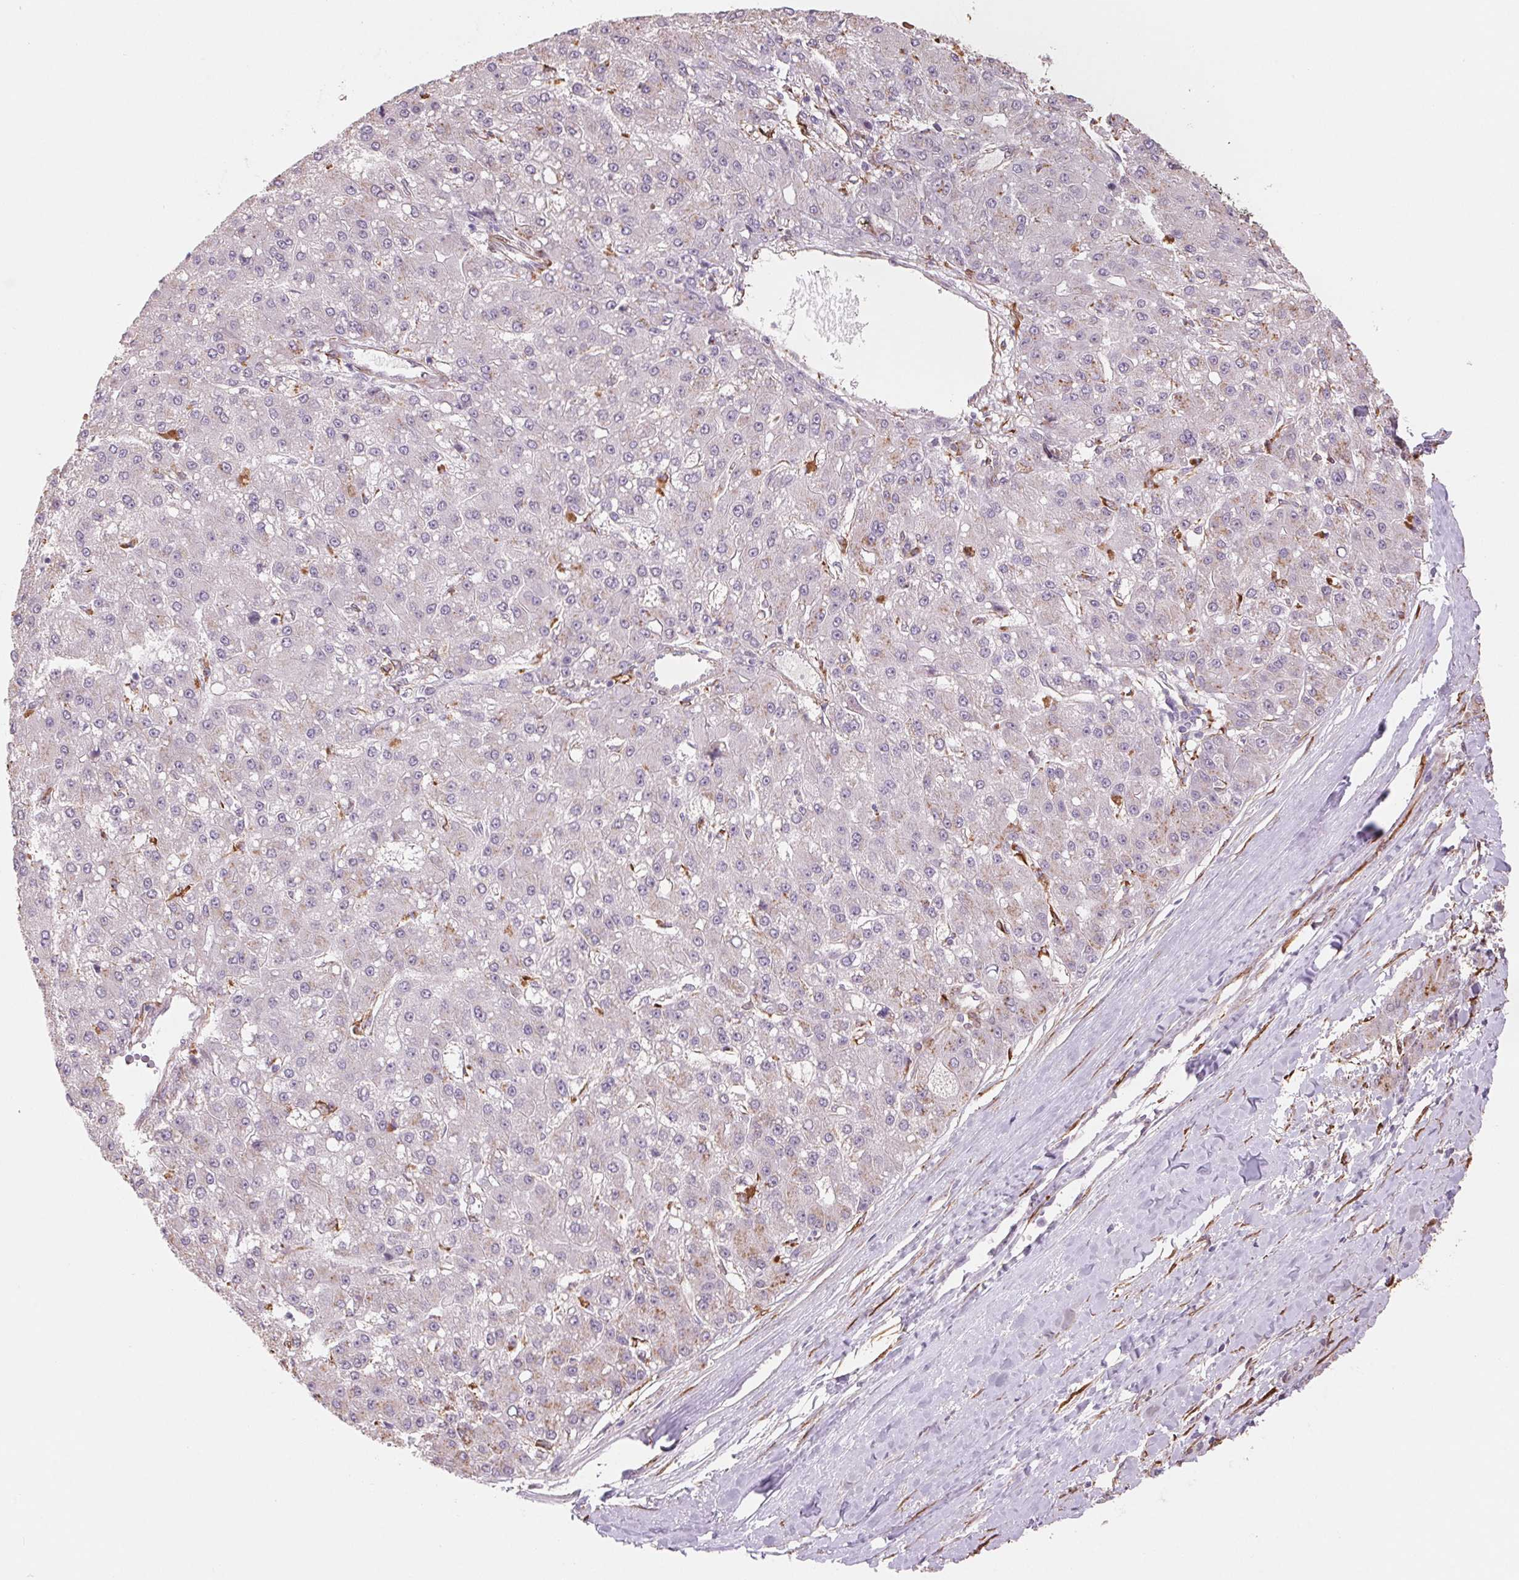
{"staining": {"intensity": "weak", "quantity": "25%-75%", "location": "cytoplasmic/membranous"}, "tissue": "liver cancer", "cell_type": "Tumor cells", "image_type": "cancer", "snomed": [{"axis": "morphology", "description": "Carcinoma, Hepatocellular, NOS"}, {"axis": "topography", "description": "Liver"}], "caption": "Protein expression analysis of liver hepatocellular carcinoma displays weak cytoplasmic/membranous expression in about 25%-75% of tumor cells.", "gene": "FKBP10", "patient": {"sex": "male", "age": 67}}